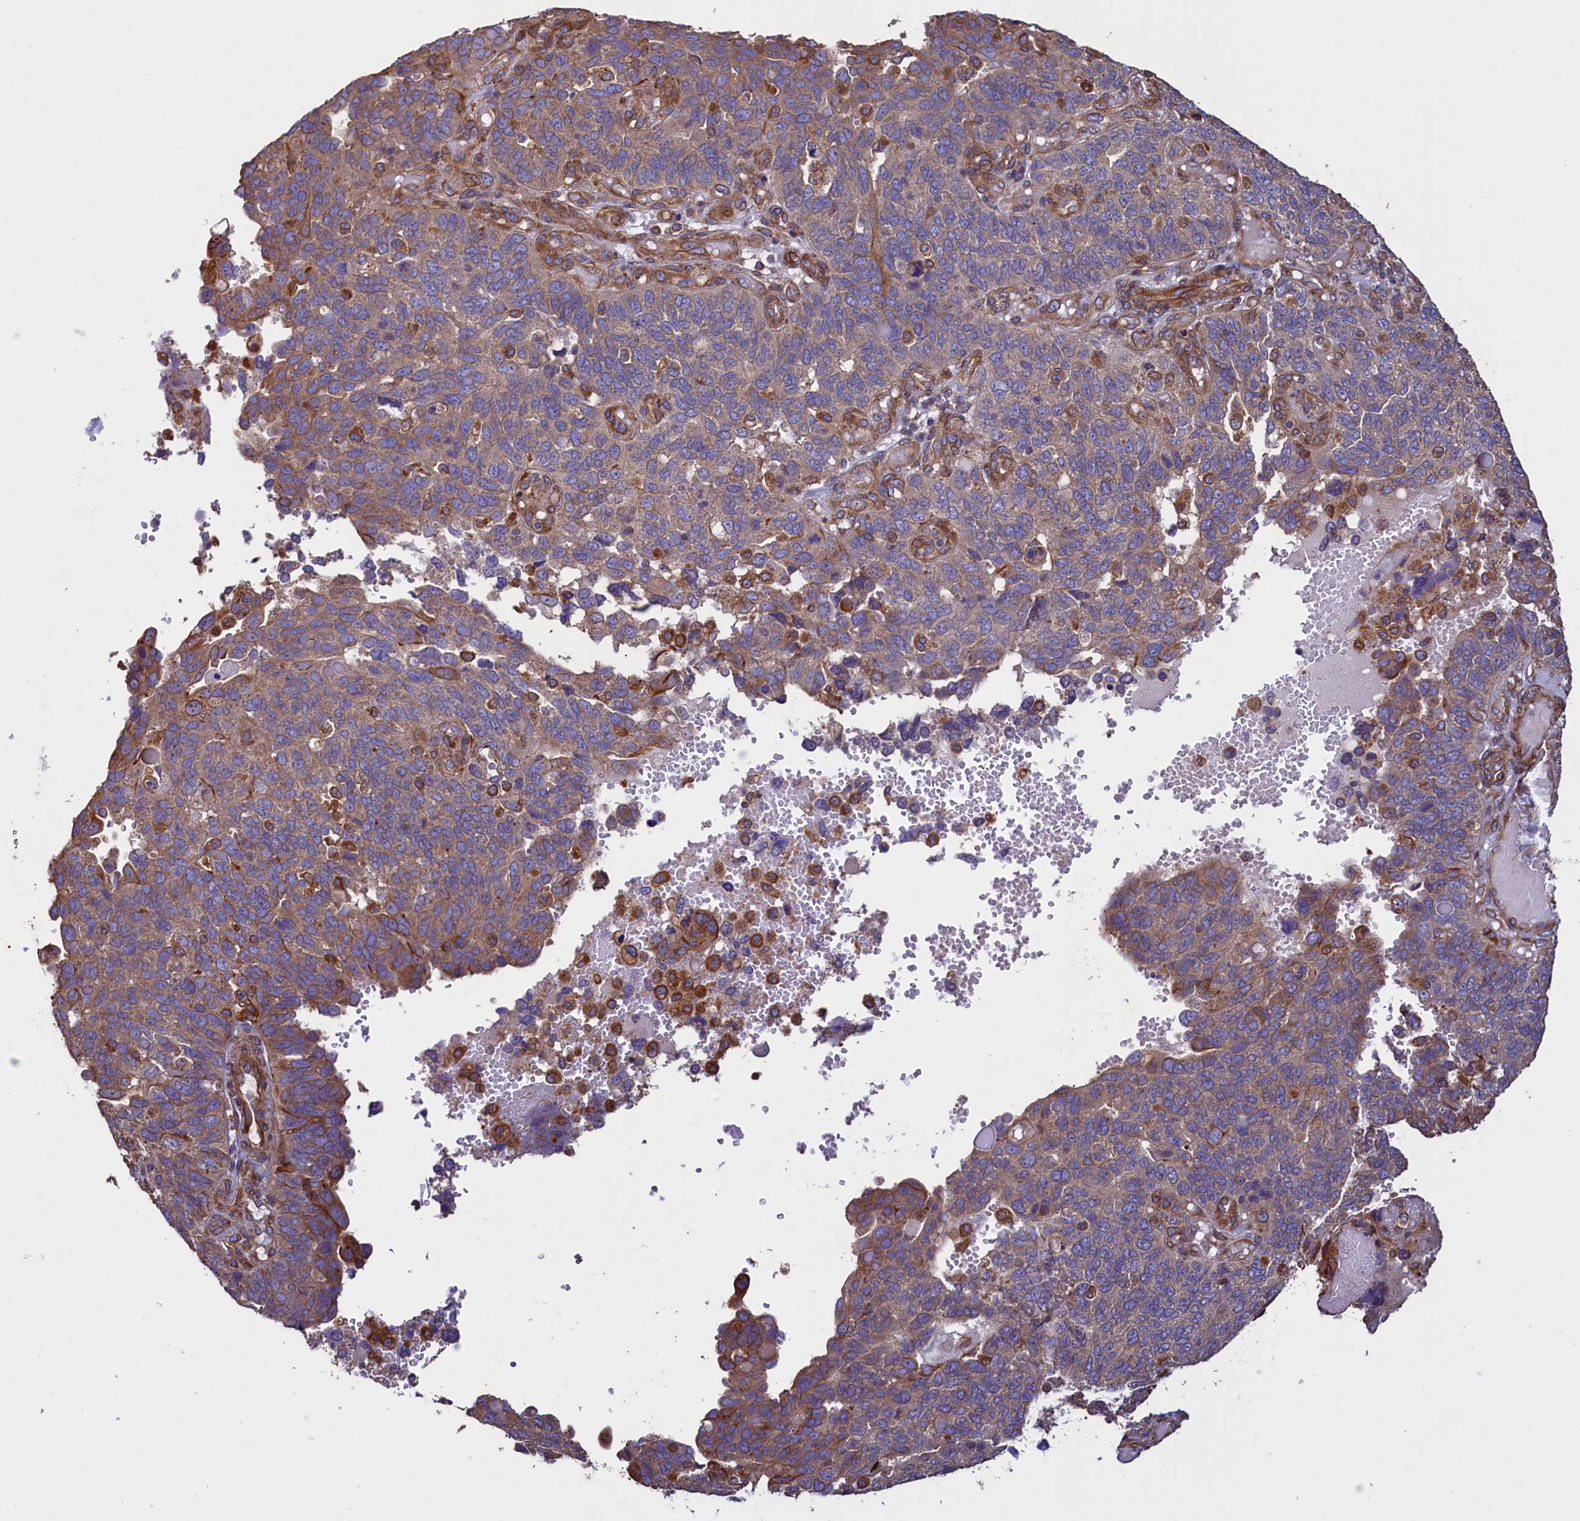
{"staining": {"intensity": "weak", "quantity": "25%-75%", "location": "cytoplasmic/membranous"}, "tissue": "endometrial cancer", "cell_type": "Tumor cells", "image_type": "cancer", "snomed": [{"axis": "morphology", "description": "Adenocarcinoma, NOS"}, {"axis": "topography", "description": "Endometrium"}], "caption": "Endometrial cancer stained for a protein (brown) demonstrates weak cytoplasmic/membranous positive staining in approximately 25%-75% of tumor cells.", "gene": "ATXN2L", "patient": {"sex": "female", "age": 66}}